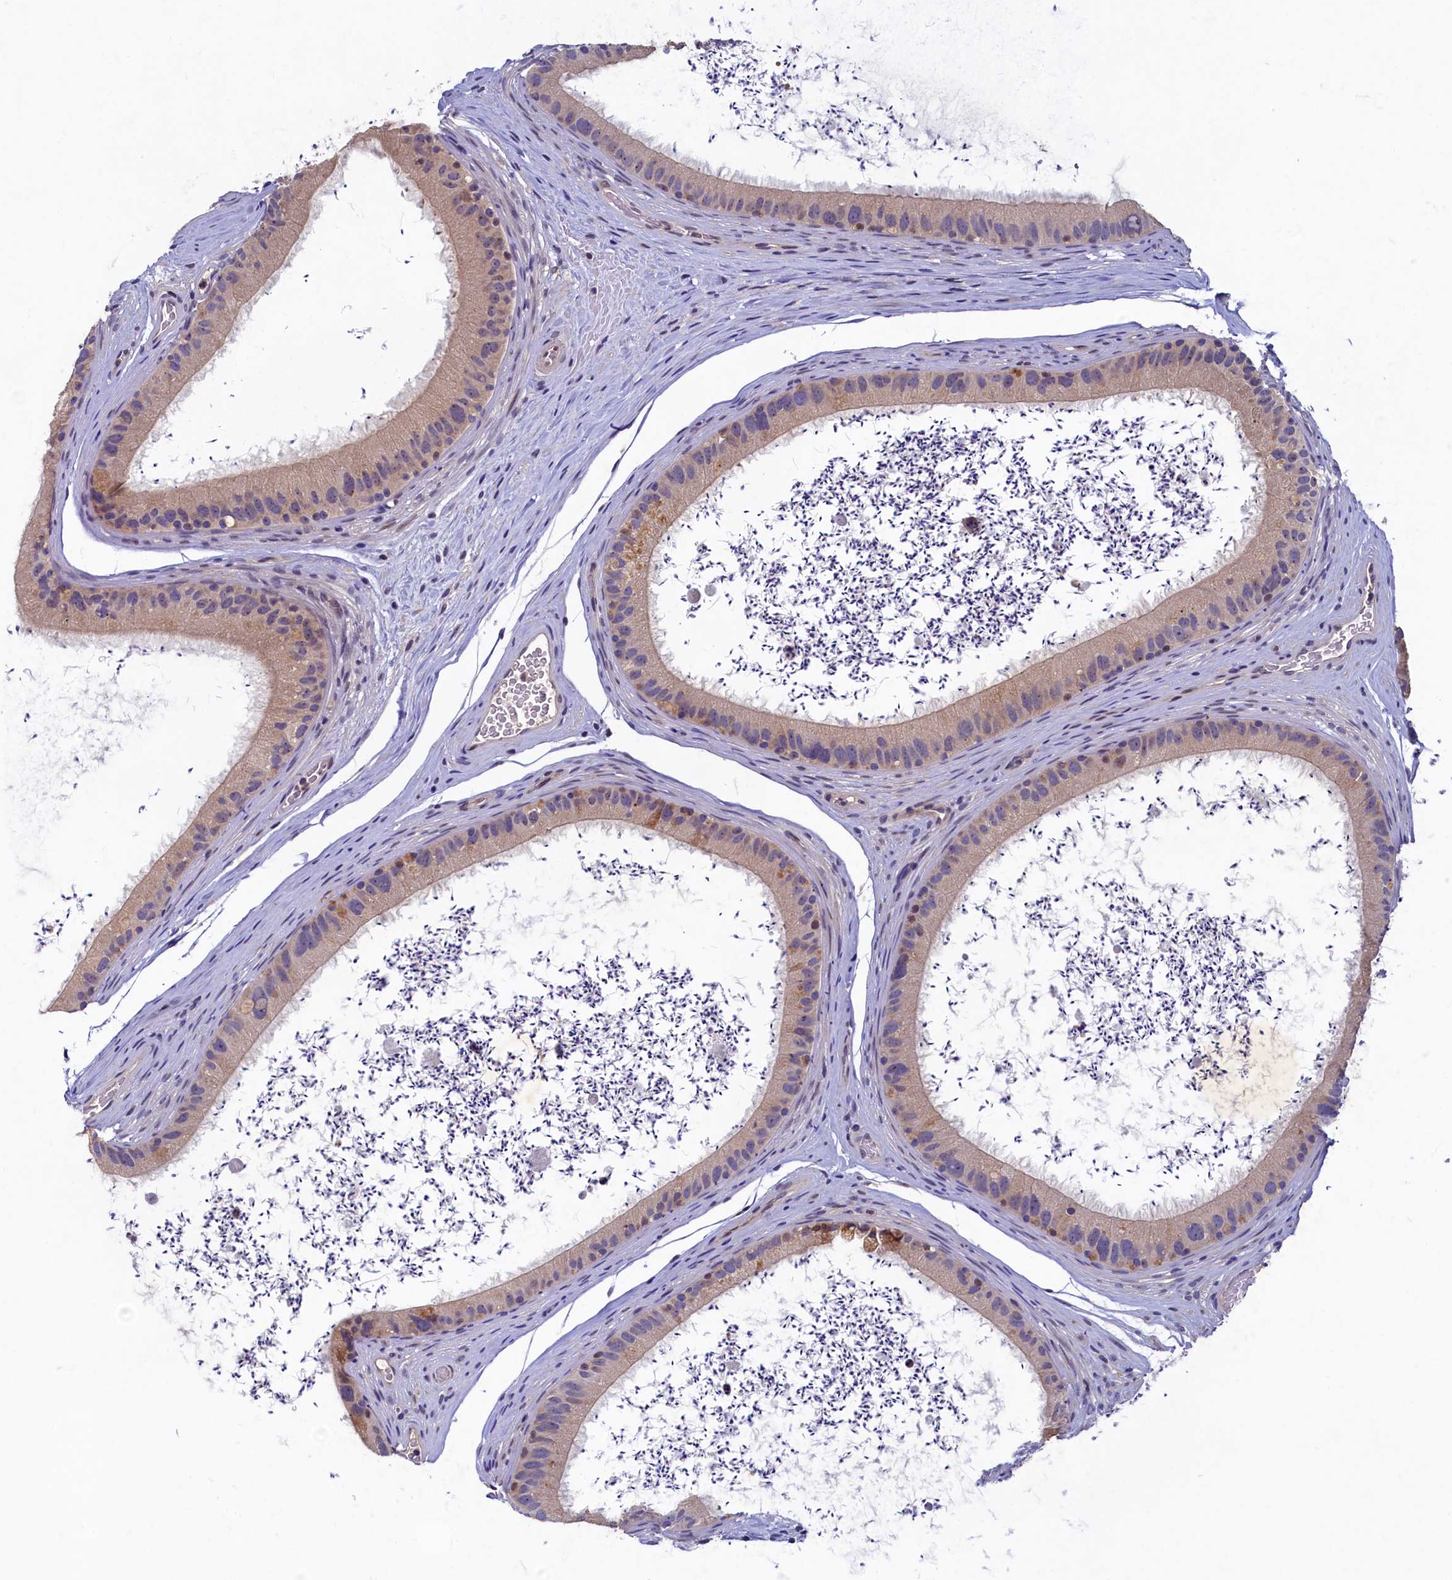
{"staining": {"intensity": "weak", "quantity": "<25%", "location": "cytoplasmic/membranous"}, "tissue": "epididymis", "cell_type": "Glandular cells", "image_type": "normal", "snomed": [{"axis": "morphology", "description": "Normal tissue, NOS"}, {"axis": "topography", "description": "Epididymis, spermatic cord, NOS"}], "caption": "IHC histopathology image of unremarkable epididymis: epididymis stained with DAB (3,3'-diaminobenzidine) reveals no significant protein expression in glandular cells. (DAB (3,3'-diaminobenzidine) immunohistochemistry visualized using brightfield microscopy, high magnification).", "gene": "LATS2", "patient": {"sex": "male", "age": 50}}